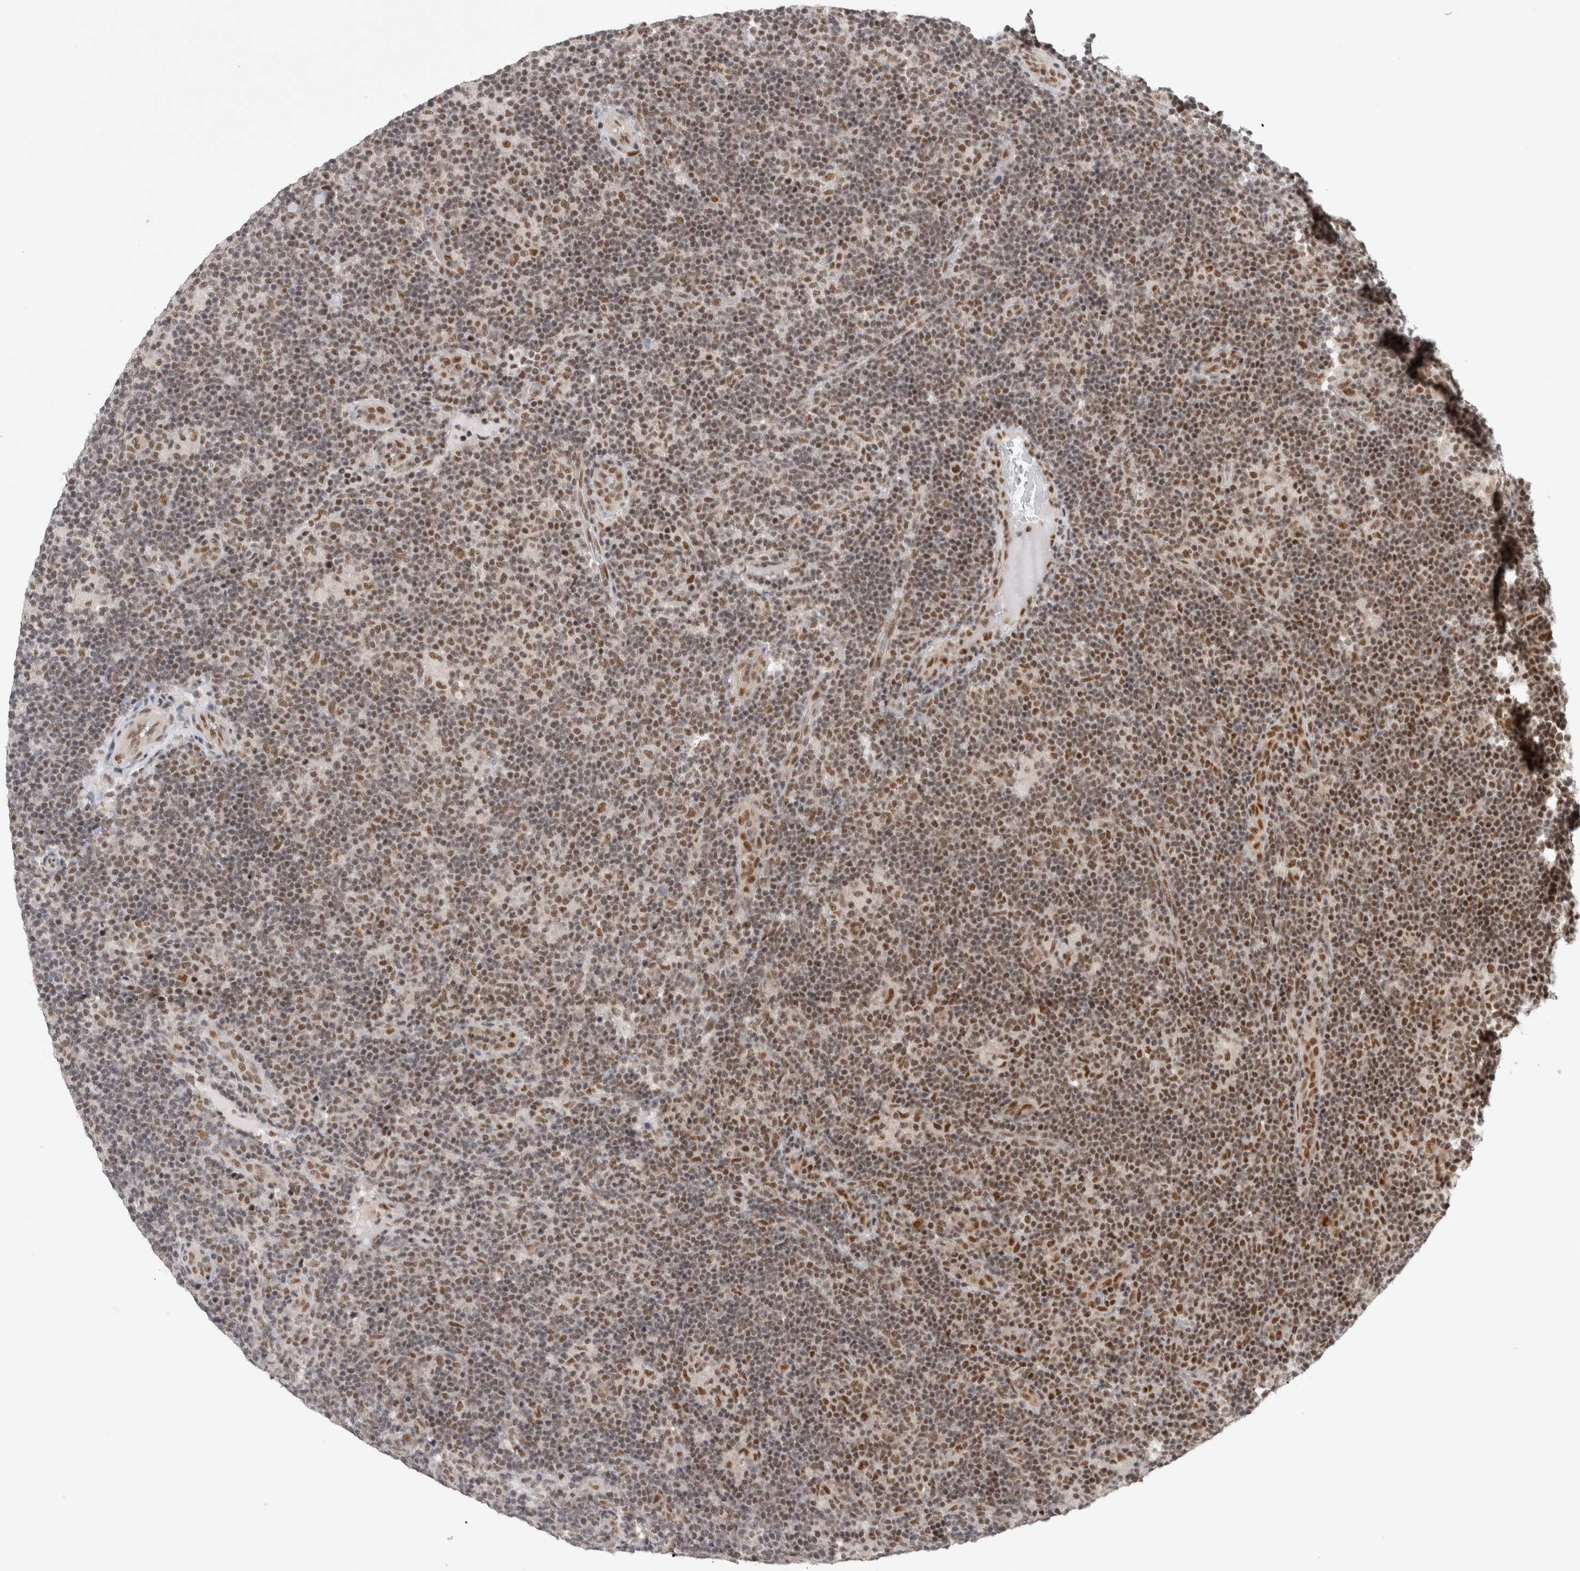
{"staining": {"intensity": "moderate", "quantity": ">75%", "location": "nuclear"}, "tissue": "lymphoma", "cell_type": "Tumor cells", "image_type": "cancer", "snomed": [{"axis": "morphology", "description": "Hodgkin's disease, NOS"}, {"axis": "topography", "description": "Lymph node"}], "caption": "Hodgkin's disease stained with a brown dye exhibits moderate nuclear positive staining in approximately >75% of tumor cells.", "gene": "HESX1", "patient": {"sex": "female", "age": 57}}